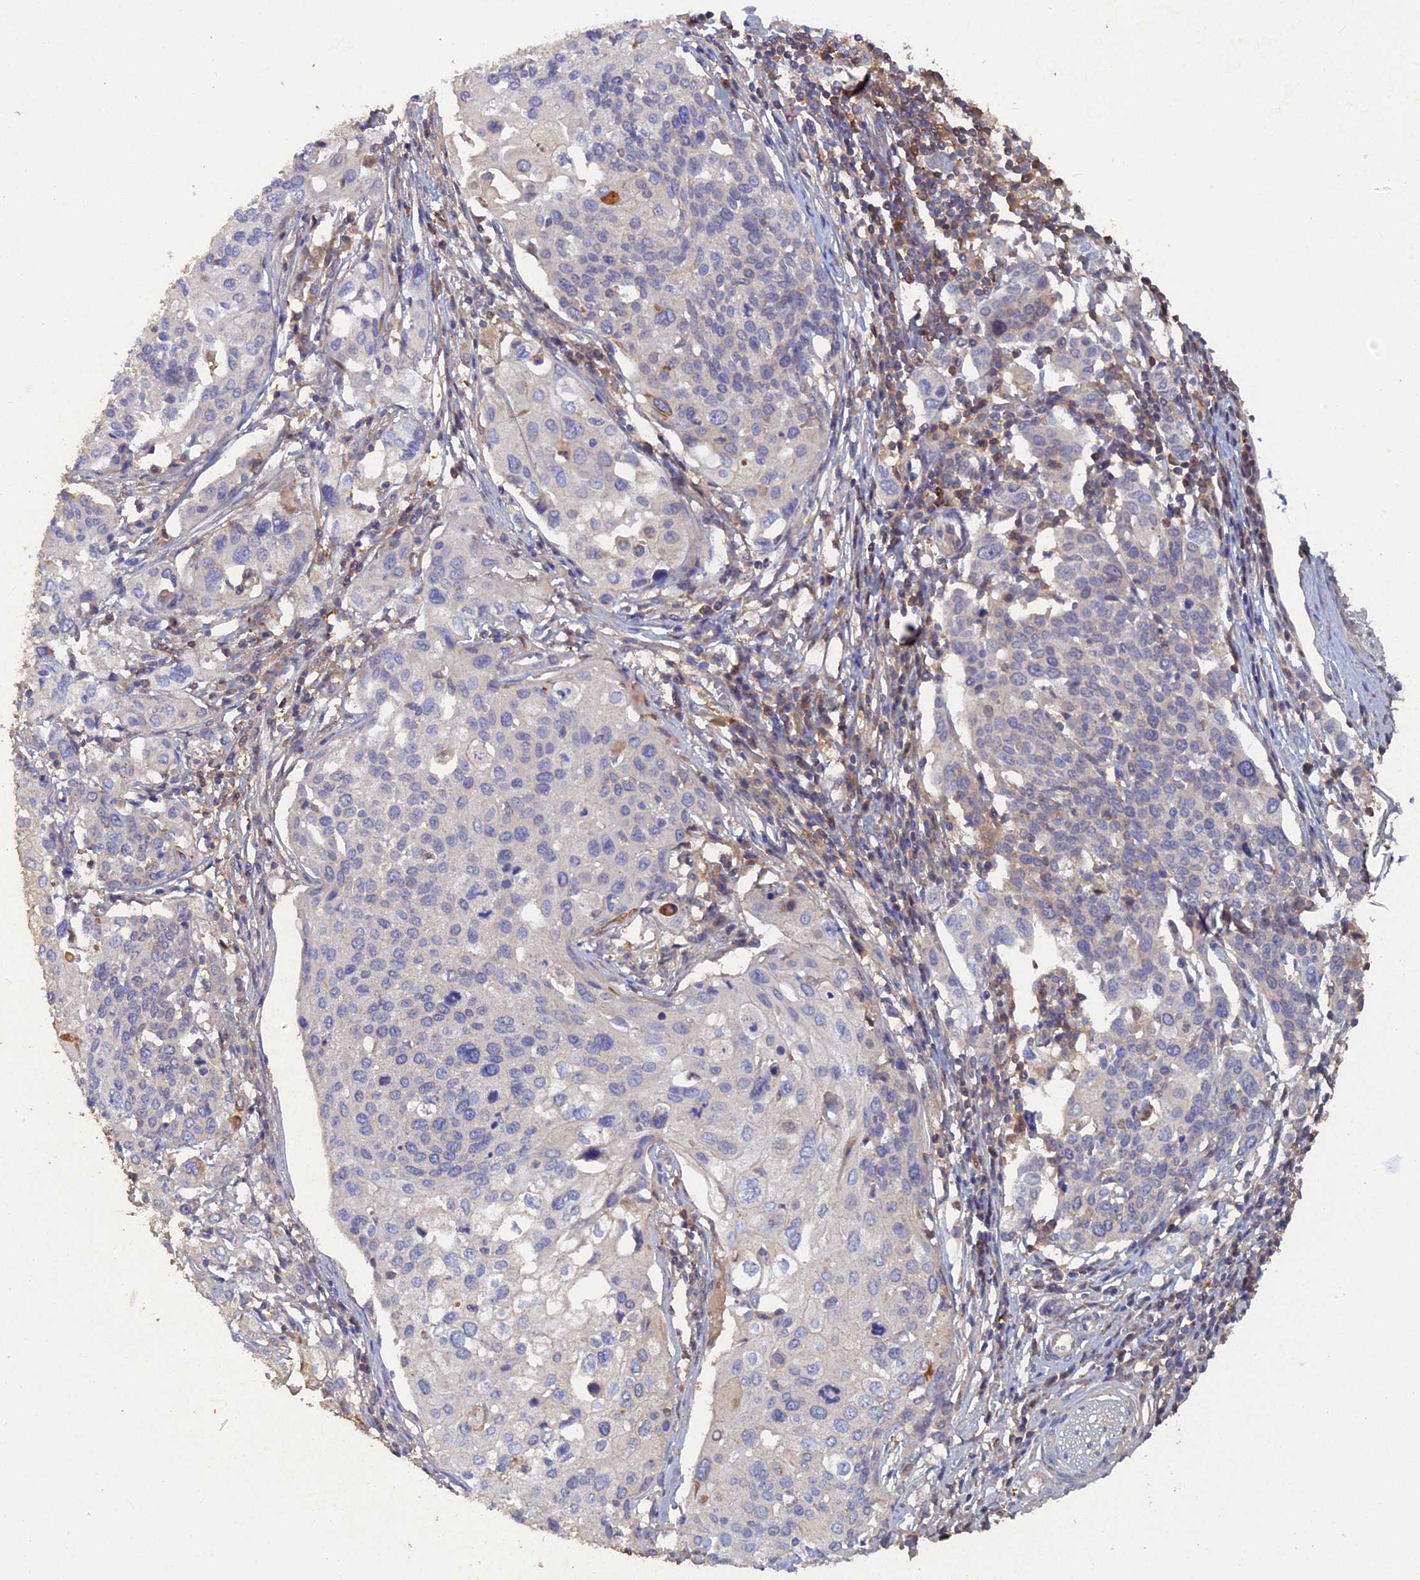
{"staining": {"intensity": "negative", "quantity": "none", "location": "none"}, "tissue": "cervical cancer", "cell_type": "Tumor cells", "image_type": "cancer", "snomed": [{"axis": "morphology", "description": "Squamous cell carcinoma, NOS"}, {"axis": "topography", "description": "Cervix"}], "caption": "IHC of cervical cancer (squamous cell carcinoma) demonstrates no staining in tumor cells.", "gene": "BLVRA", "patient": {"sex": "female", "age": 44}}